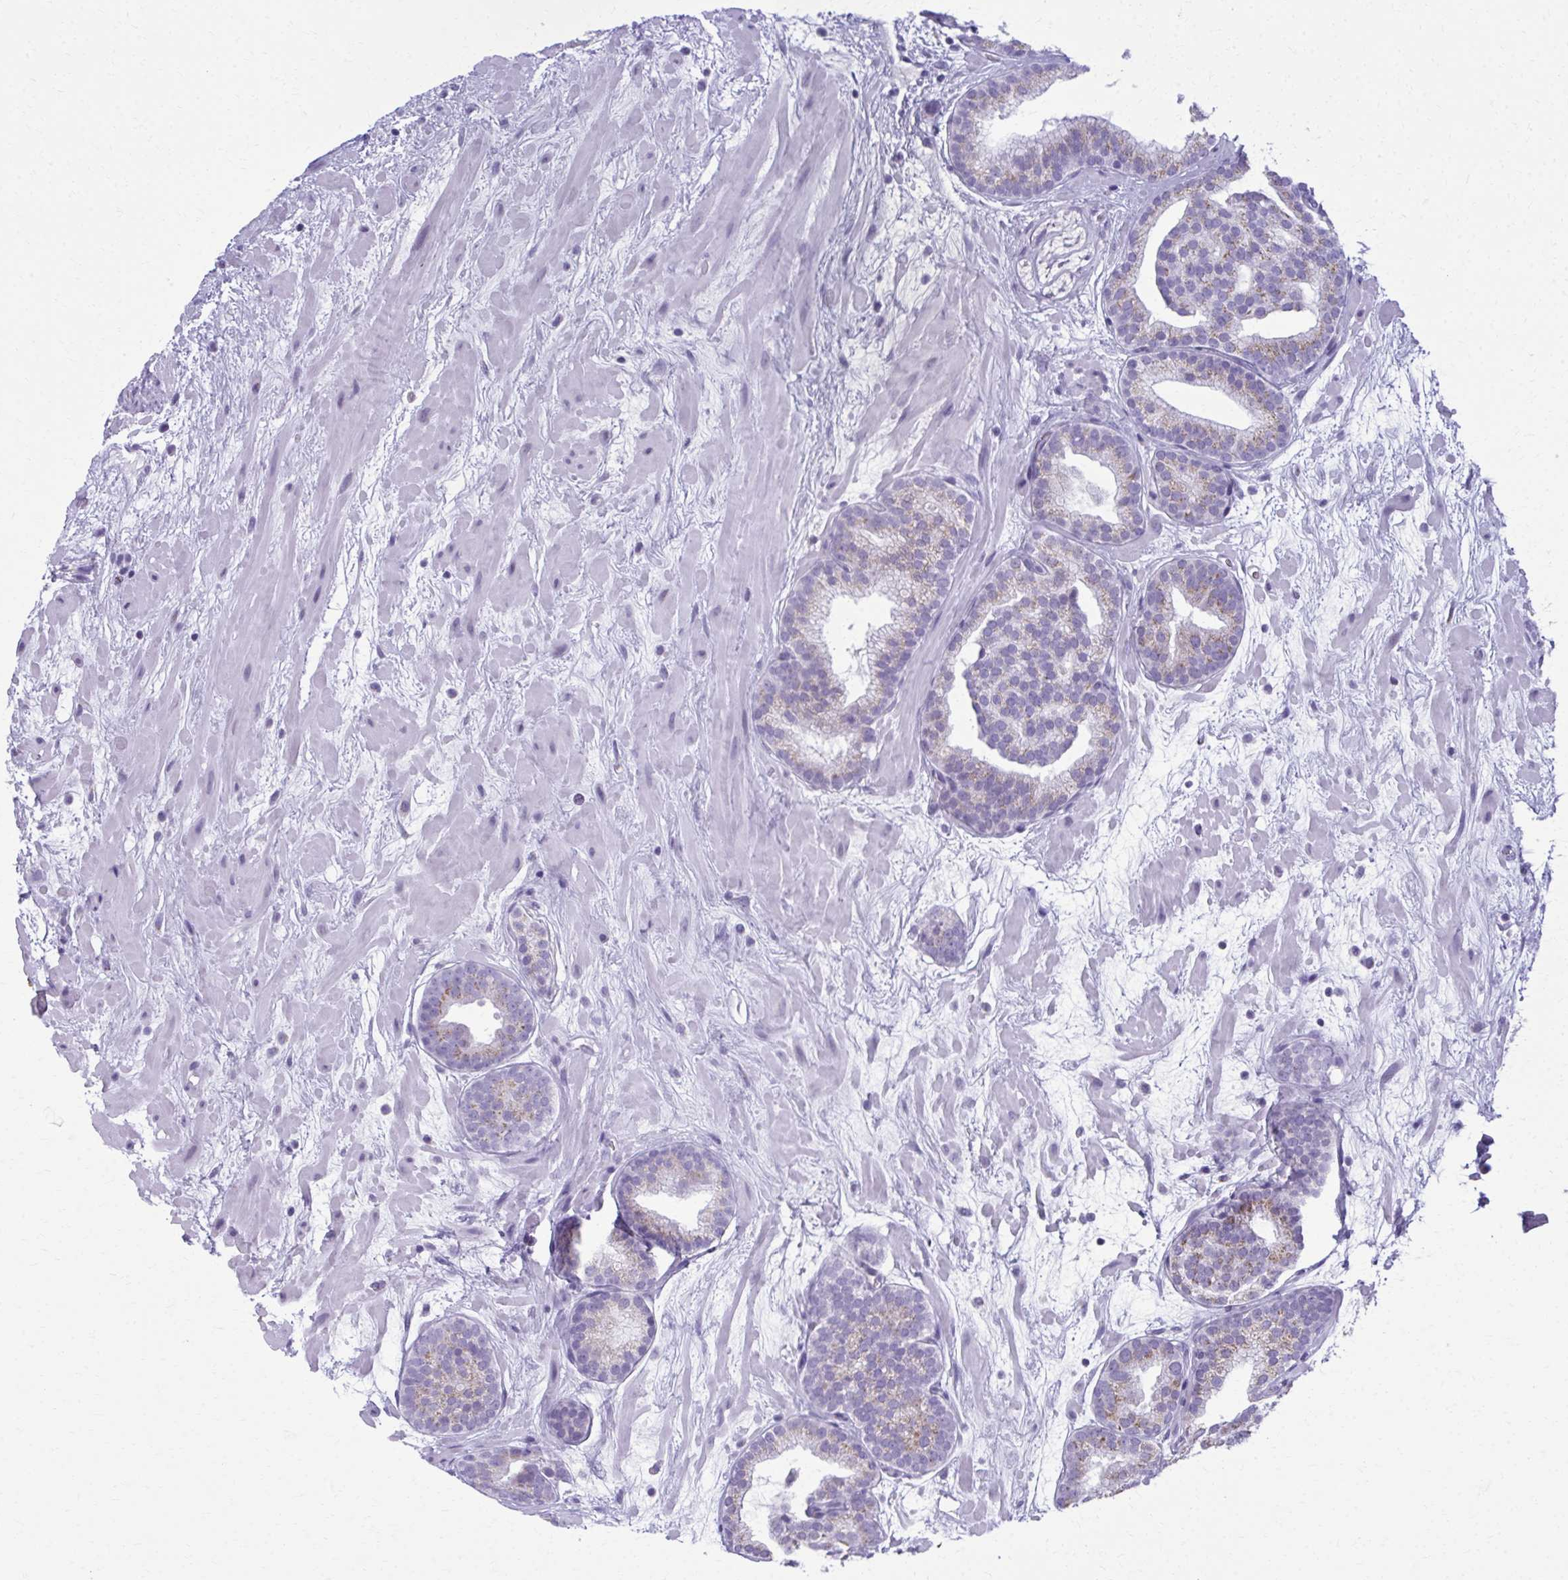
{"staining": {"intensity": "moderate", "quantity": "25%-75%", "location": "cytoplasmic/membranous"}, "tissue": "prostate cancer", "cell_type": "Tumor cells", "image_type": "cancer", "snomed": [{"axis": "morphology", "description": "Adenocarcinoma, High grade"}, {"axis": "topography", "description": "Prostate"}], "caption": "A photomicrograph of human adenocarcinoma (high-grade) (prostate) stained for a protein demonstrates moderate cytoplasmic/membranous brown staining in tumor cells.", "gene": "SCLY", "patient": {"sex": "male", "age": 66}}